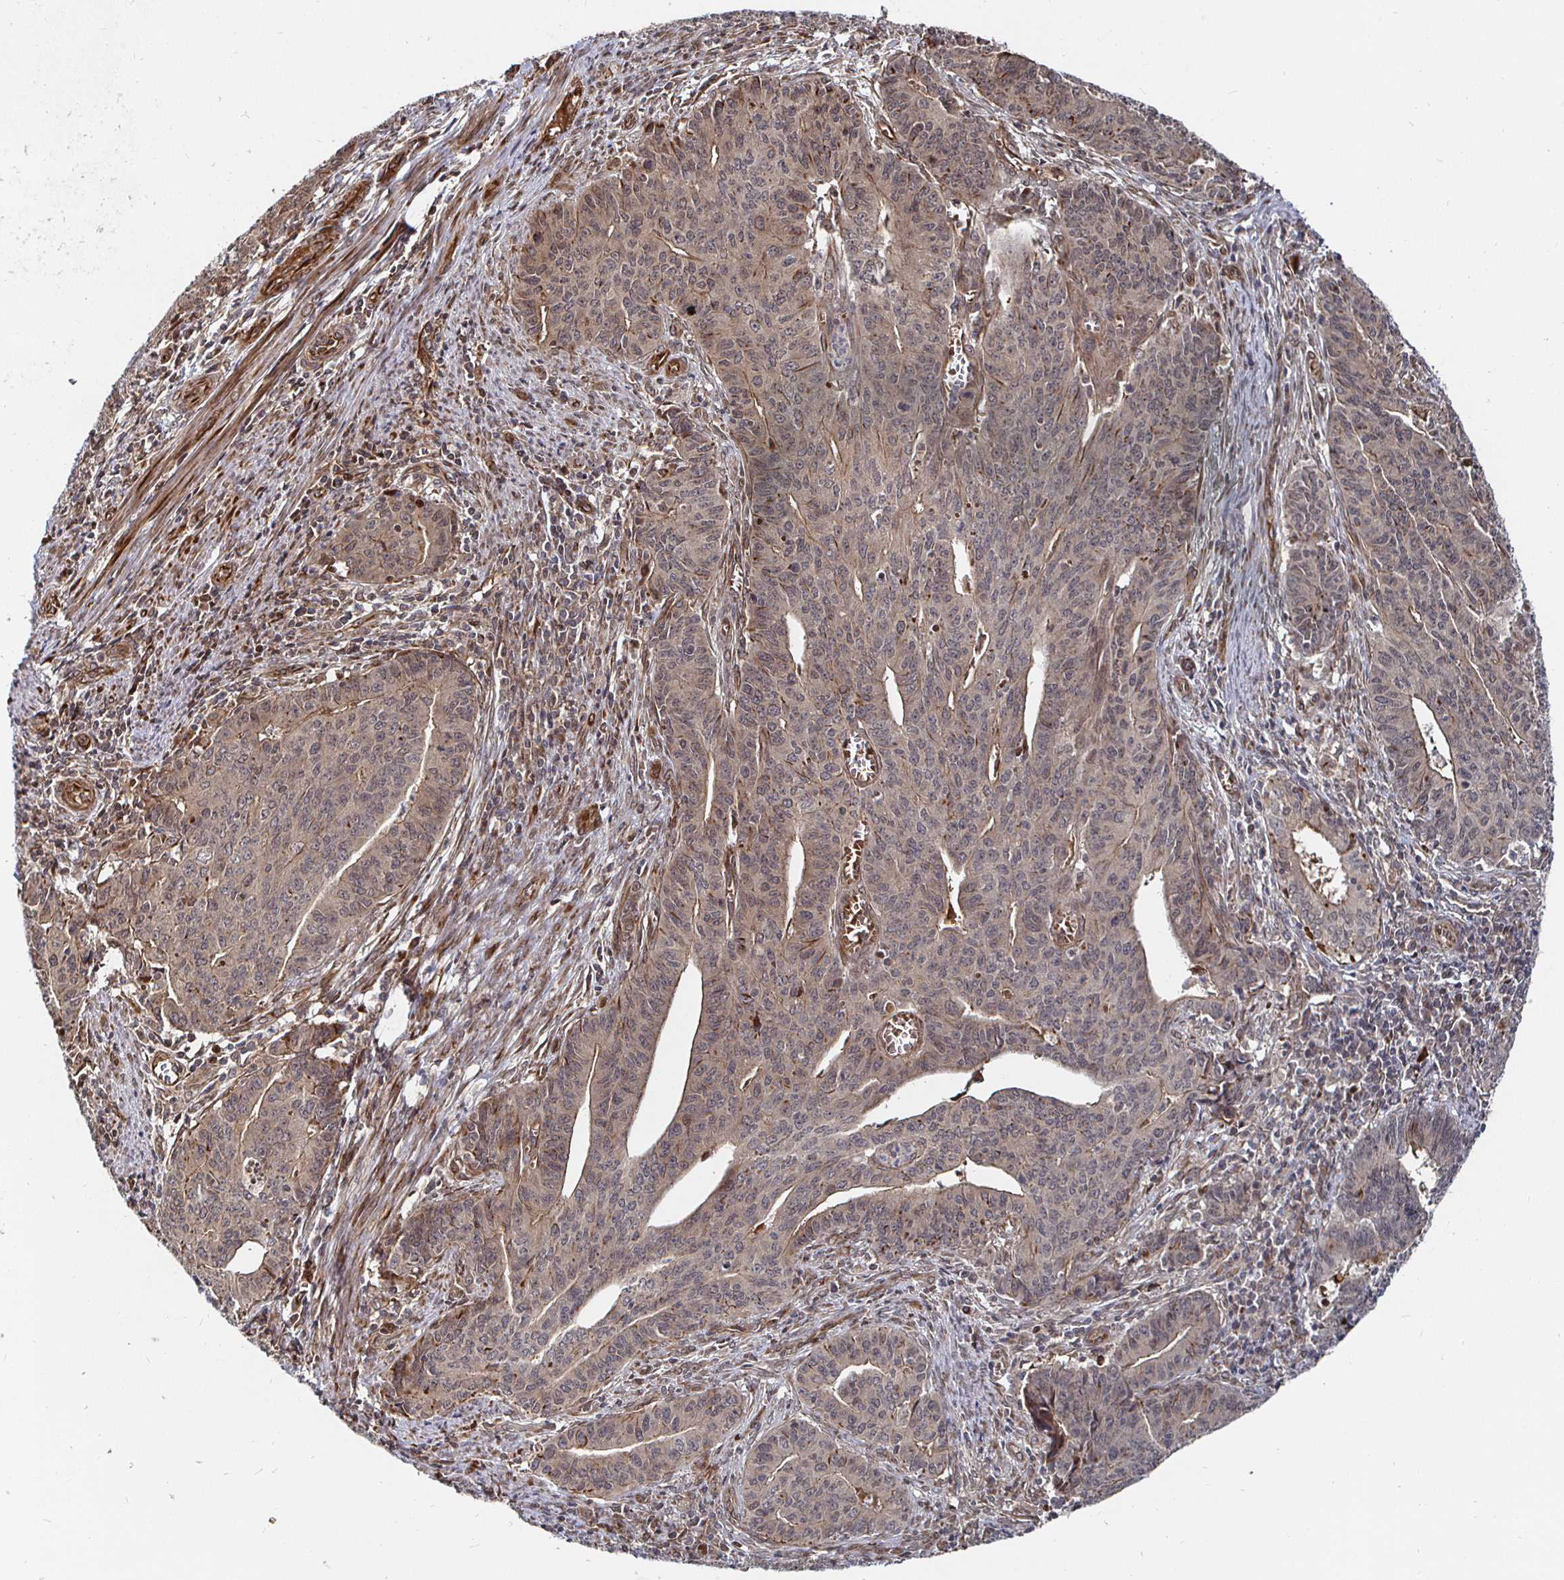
{"staining": {"intensity": "weak", "quantity": "25%-75%", "location": "cytoplasmic/membranous"}, "tissue": "endometrial cancer", "cell_type": "Tumor cells", "image_type": "cancer", "snomed": [{"axis": "morphology", "description": "Adenocarcinoma, NOS"}, {"axis": "topography", "description": "Endometrium"}], "caption": "A brown stain shows weak cytoplasmic/membranous staining of a protein in human endometrial cancer tumor cells. (Stains: DAB in brown, nuclei in blue, Microscopy: brightfield microscopy at high magnification).", "gene": "TBKBP1", "patient": {"sex": "female", "age": 59}}